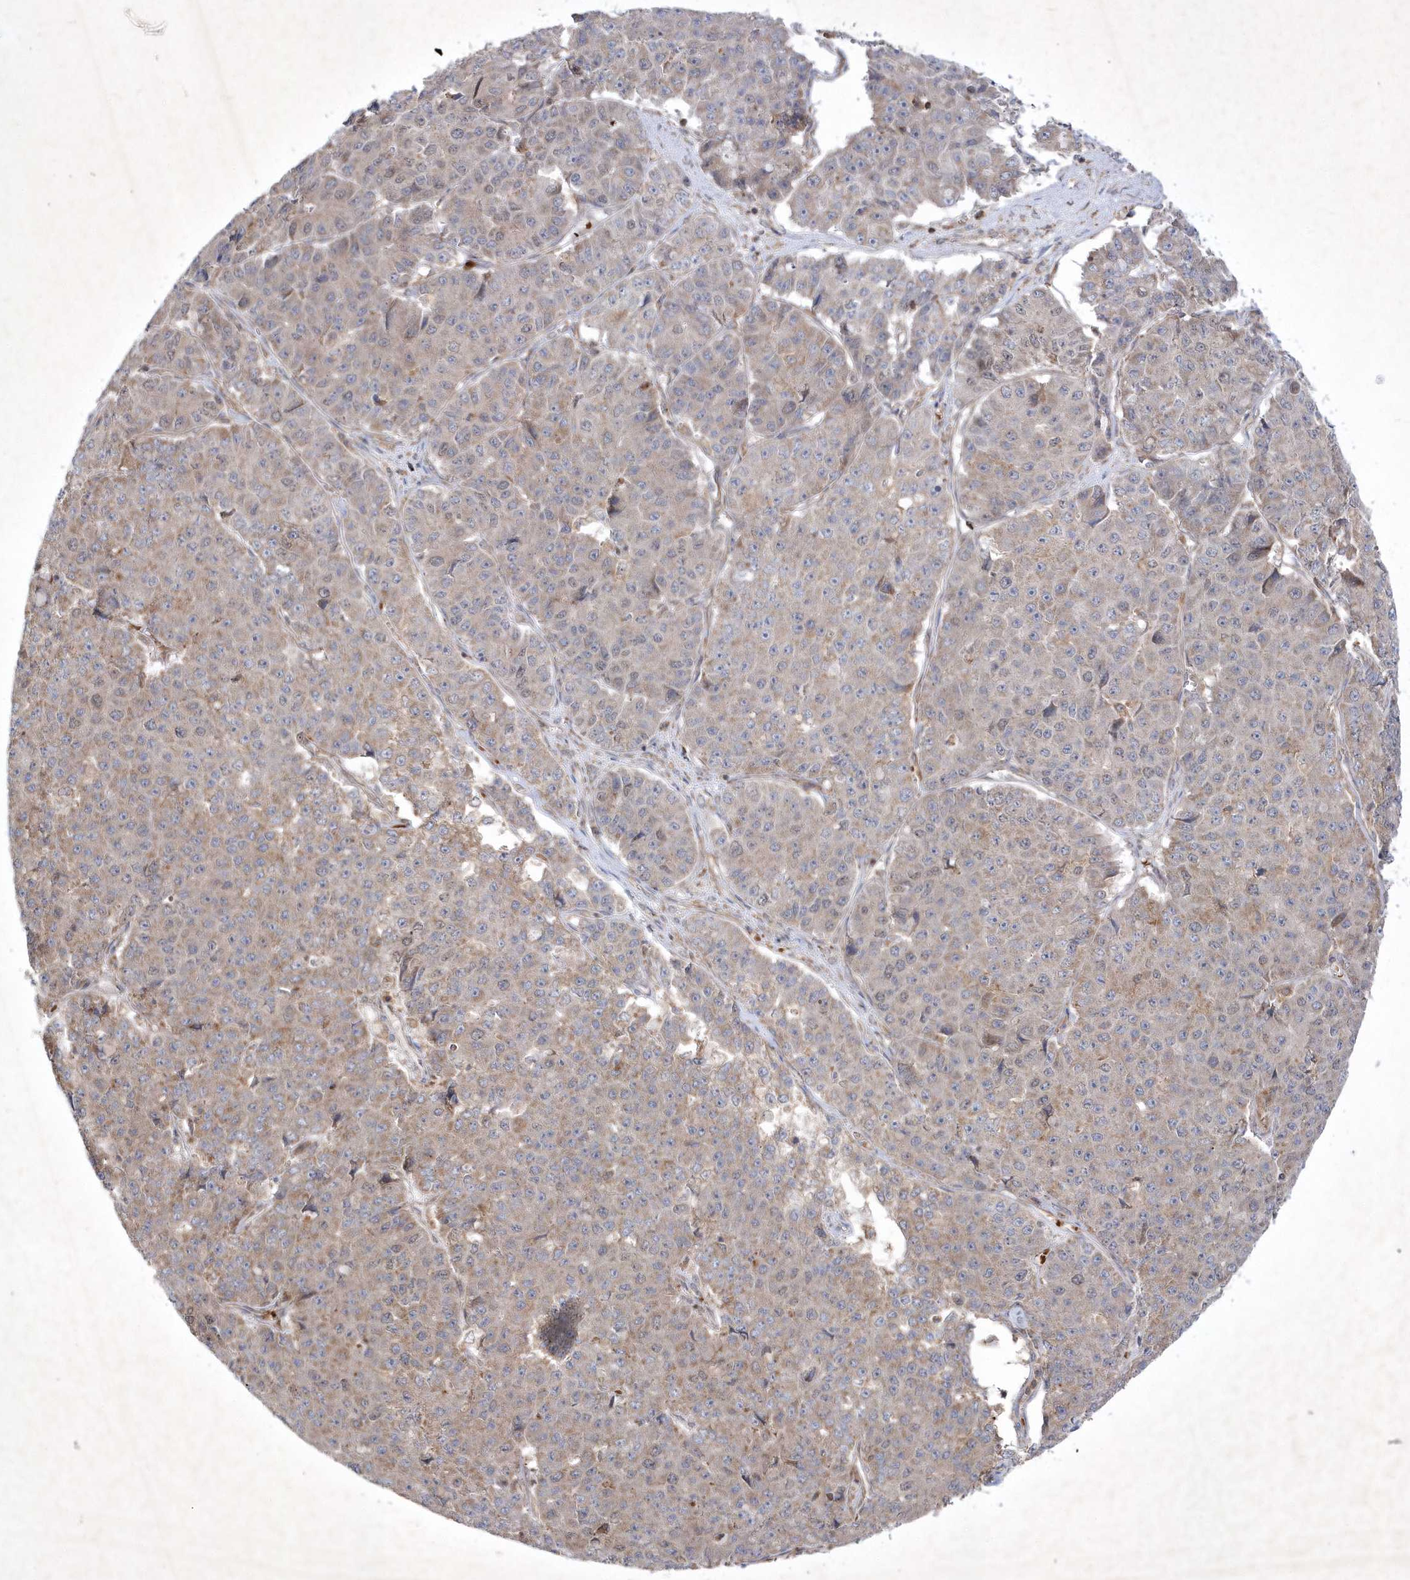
{"staining": {"intensity": "weak", "quantity": ">75%", "location": "cytoplasmic/membranous"}, "tissue": "pancreatic cancer", "cell_type": "Tumor cells", "image_type": "cancer", "snomed": [{"axis": "morphology", "description": "Adenocarcinoma, NOS"}, {"axis": "topography", "description": "Pancreas"}], "caption": "Immunohistochemistry image of neoplastic tissue: adenocarcinoma (pancreatic) stained using immunohistochemistry demonstrates low levels of weak protein expression localized specifically in the cytoplasmic/membranous of tumor cells, appearing as a cytoplasmic/membranous brown color.", "gene": "OPA1", "patient": {"sex": "male", "age": 50}}